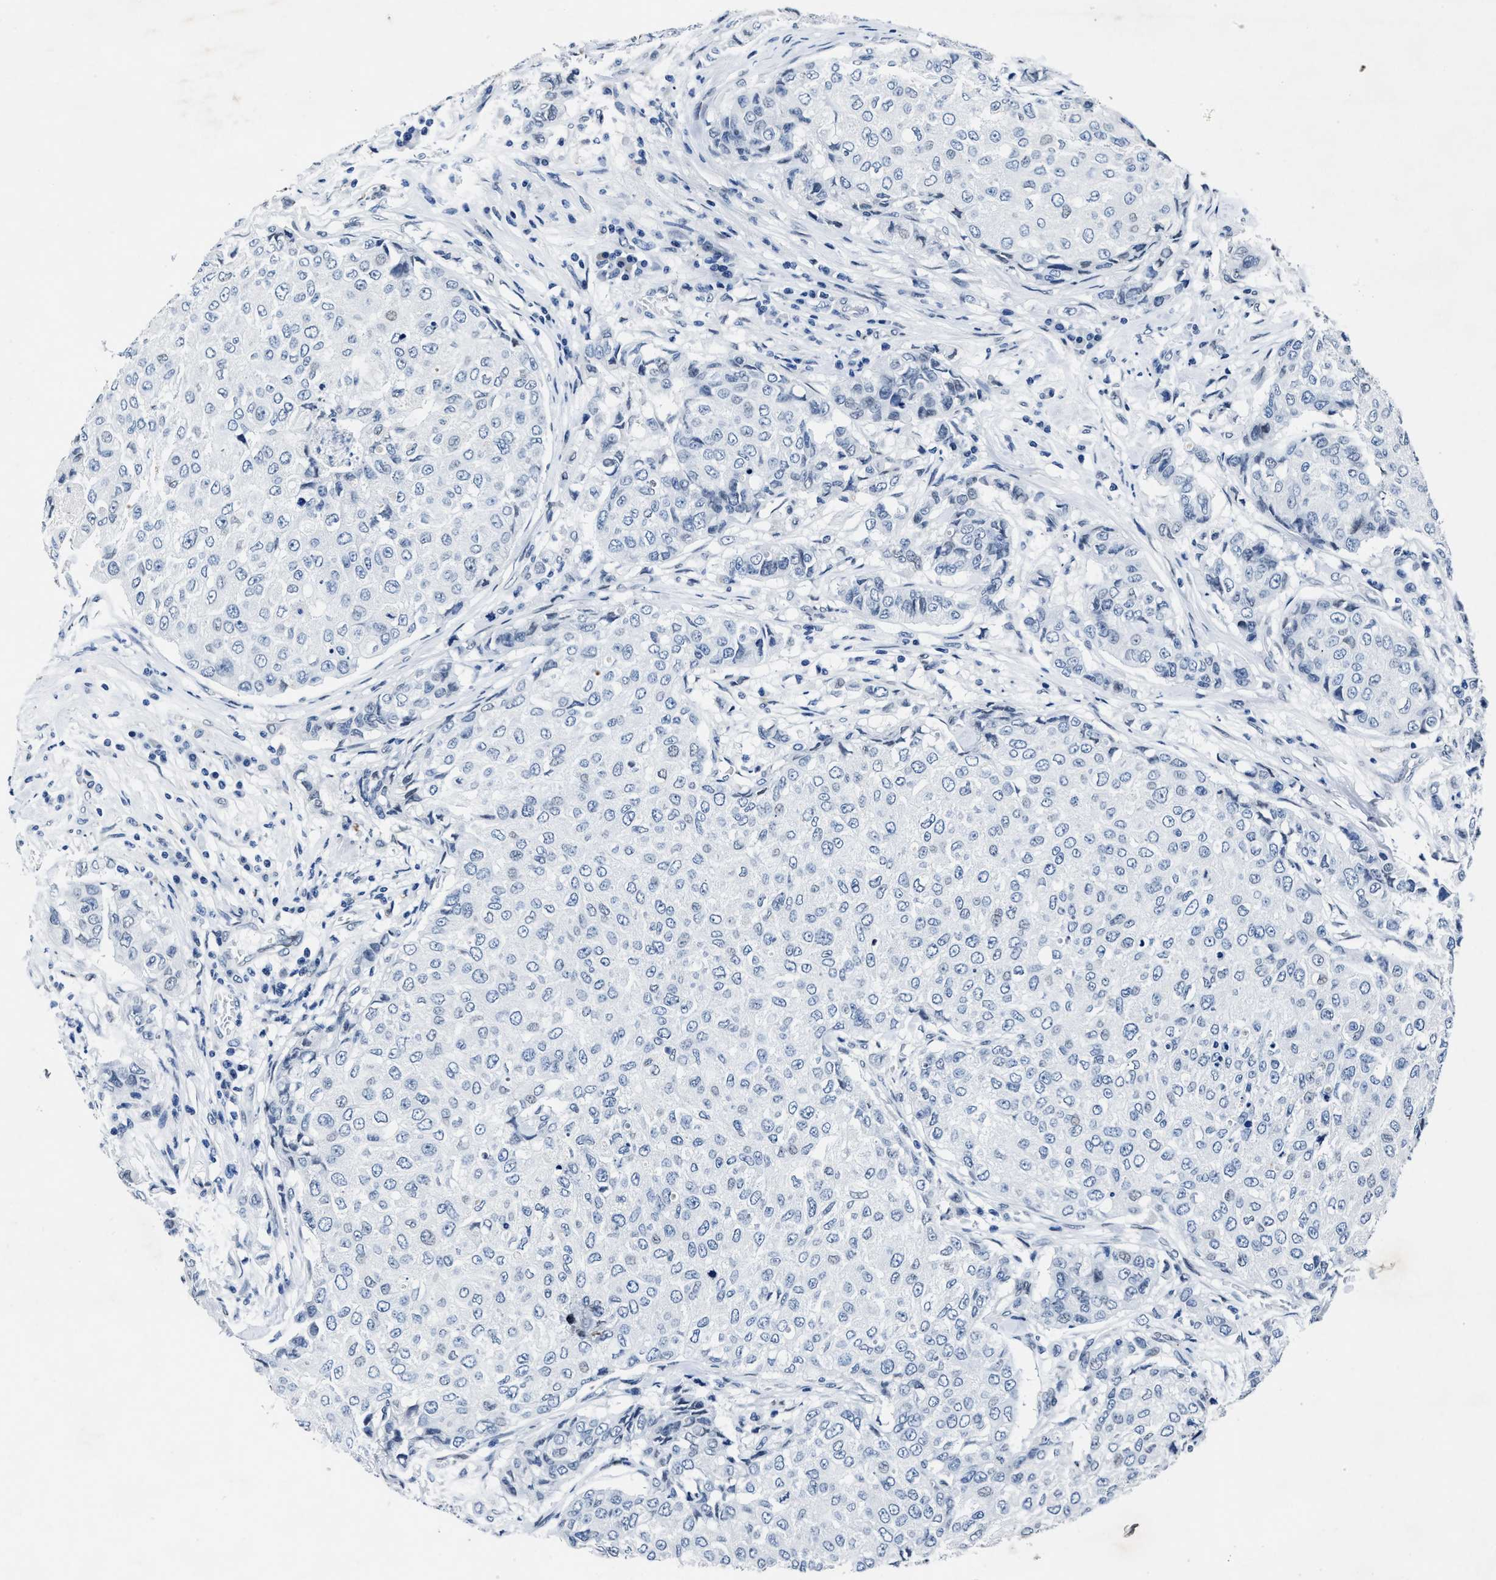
{"staining": {"intensity": "negative", "quantity": "none", "location": "none"}, "tissue": "breast cancer", "cell_type": "Tumor cells", "image_type": "cancer", "snomed": [{"axis": "morphology", "description": "Duct carcinoma"}, {"axis": "topography", "description": "Breast"}], "caption": "Protein analysis of intraductal carcinoma (breast) exhibits no significant staining in tumor cells.", "gene": "UBN2", "patient": {"sex": "female", "age": 27}}